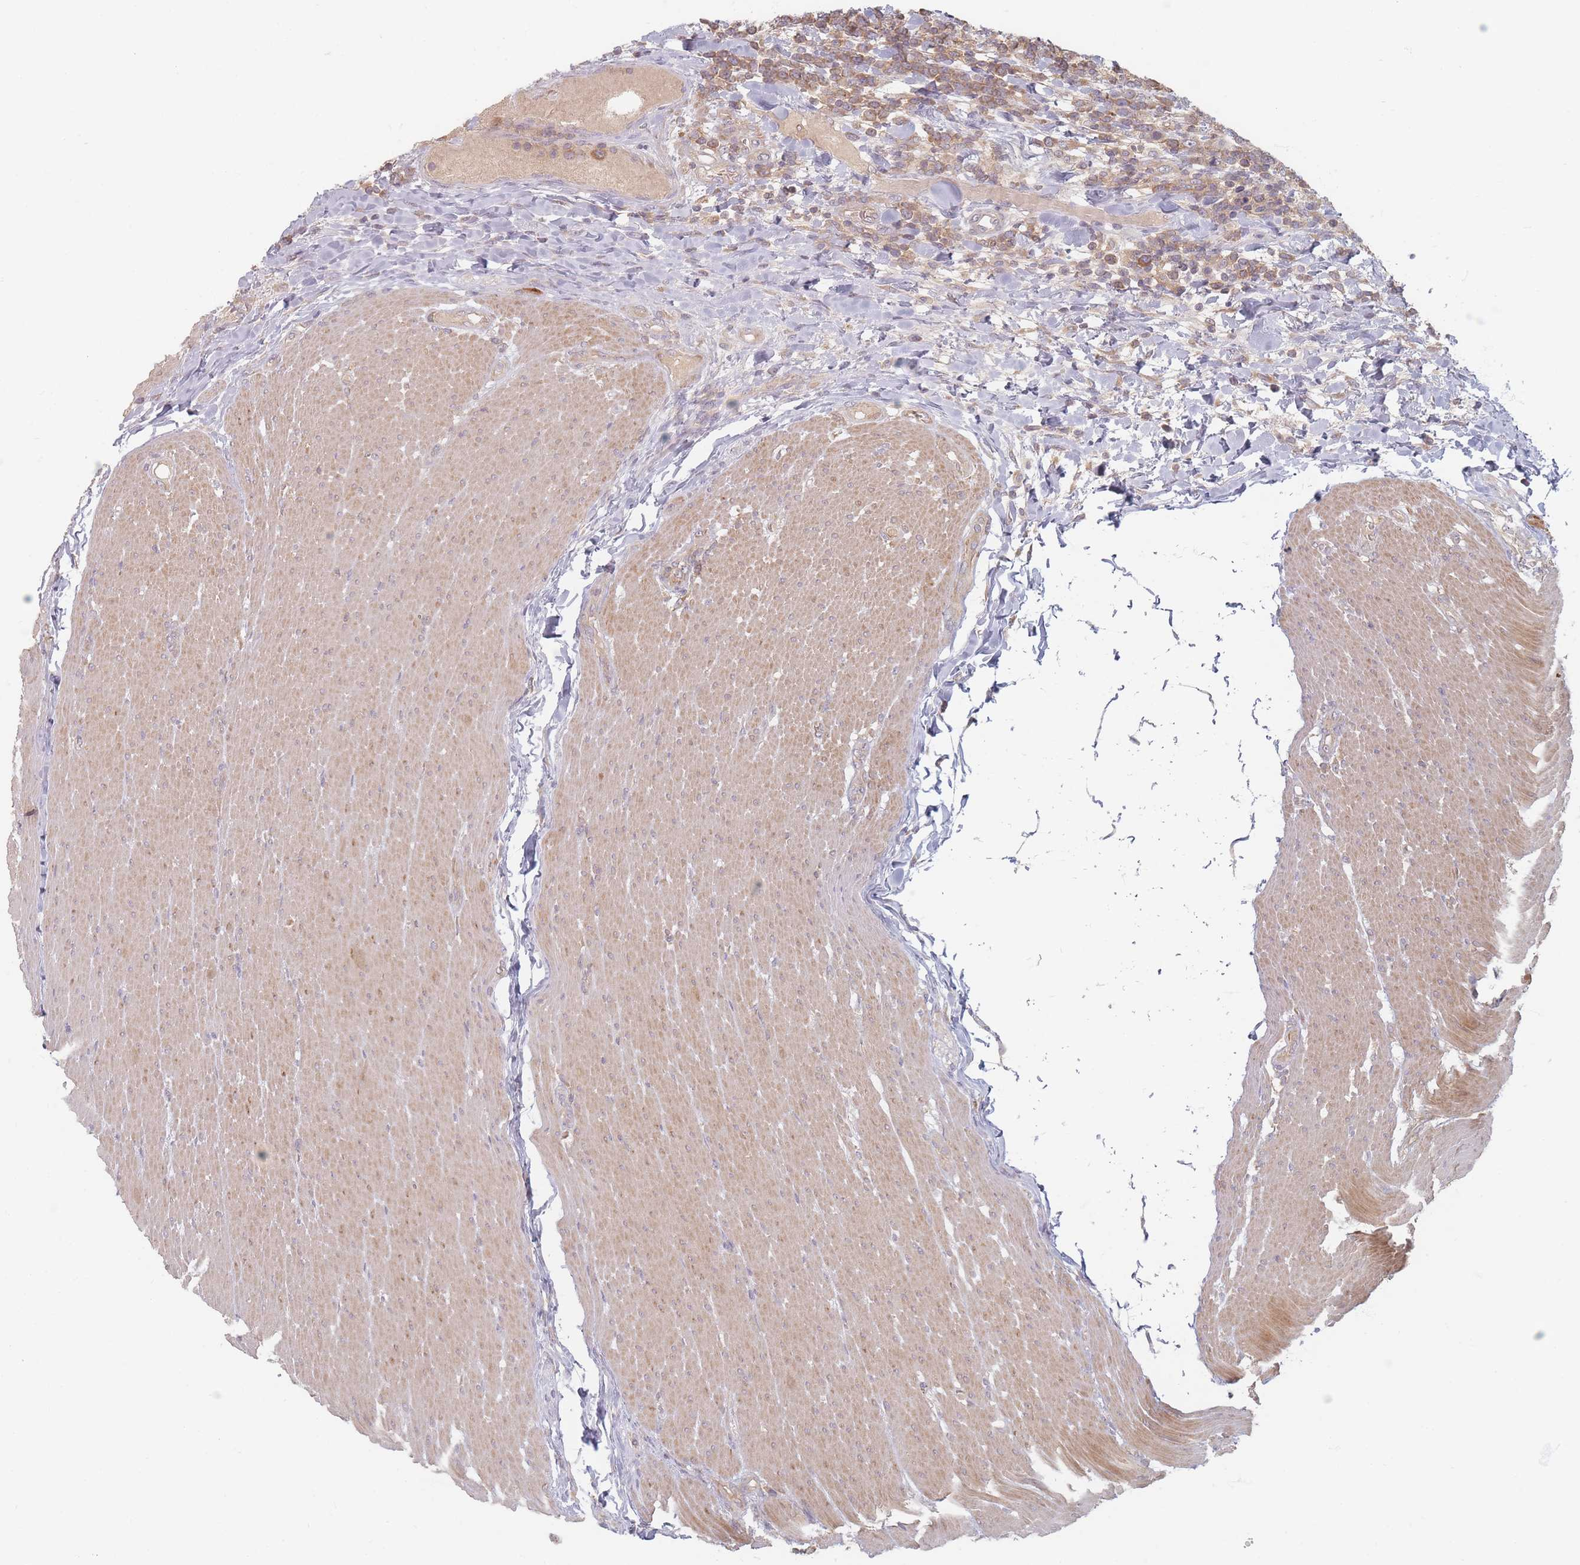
{"staining": {"intensity": "moderate", "quantity": ">75%", "location": "cytoplasmic/membranous"}, "tissue": "lymphoma", "cell_type": "Tumor cells", "image_type": "cancer", "snomed": [{"axis": "morphology", "description": "Malignant lymphoma, non-Hodgkin's type, High grade"}, {"axis": "topography", "description": "Small intestine"}], "caption": "About >75% of tumor cells in malignant lymphoma, non-Hodgkin's type (high-grade) show moderate cytoplasmic/membranous protein positivity as visualized by brown immunohistochemical staining.", "gene": "SLC35F3", "patient": {"sex": "male", "age": 8}}